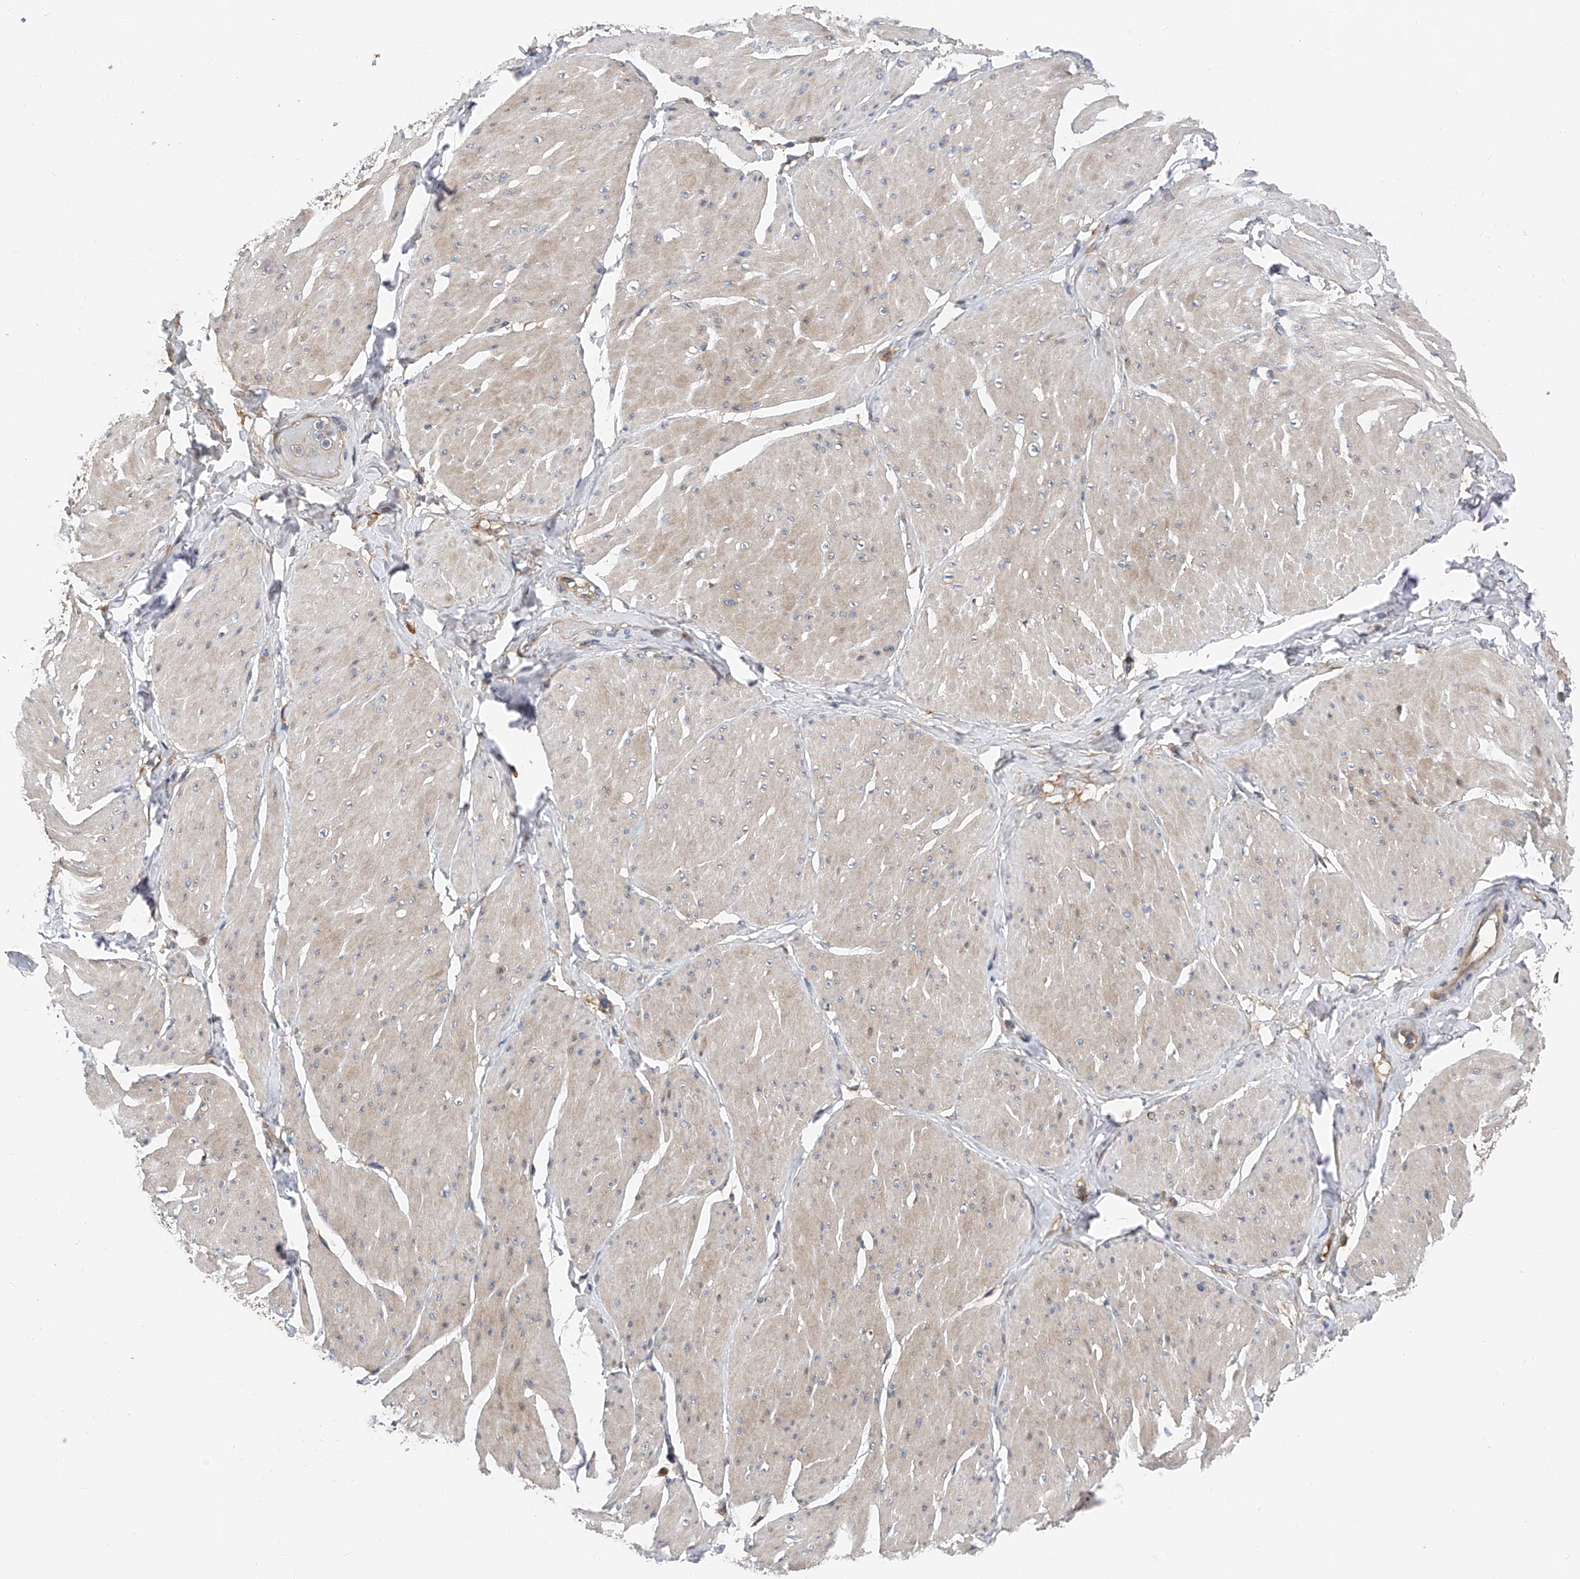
{"staining": {"intensity": "weak", "quantity": "<25%", "location": "cytoplasmic/membranous"}, "tissue": "smooth muscle", "cell_type": "Smooth muscle cells", "image_type": "normal", "snomed": [{"axis": "morphology", "description": "Urothelial carcinoma, High grade"}, {"axis": "topography", "description": "Urinary bladder"}], "caption": "Smooth muscle was stained to show a protein in brown. There is no significant positivity in smooth muscle cells. Brightfield microscopy of immunohistochemistry (IHC) stained with DAB (3,3'-diaminobenzidine) (brown) and hematoxylin (blue), captured at high magnification.", "gene": "PTK2", "patient": {"sex": "male", "age": 46}}